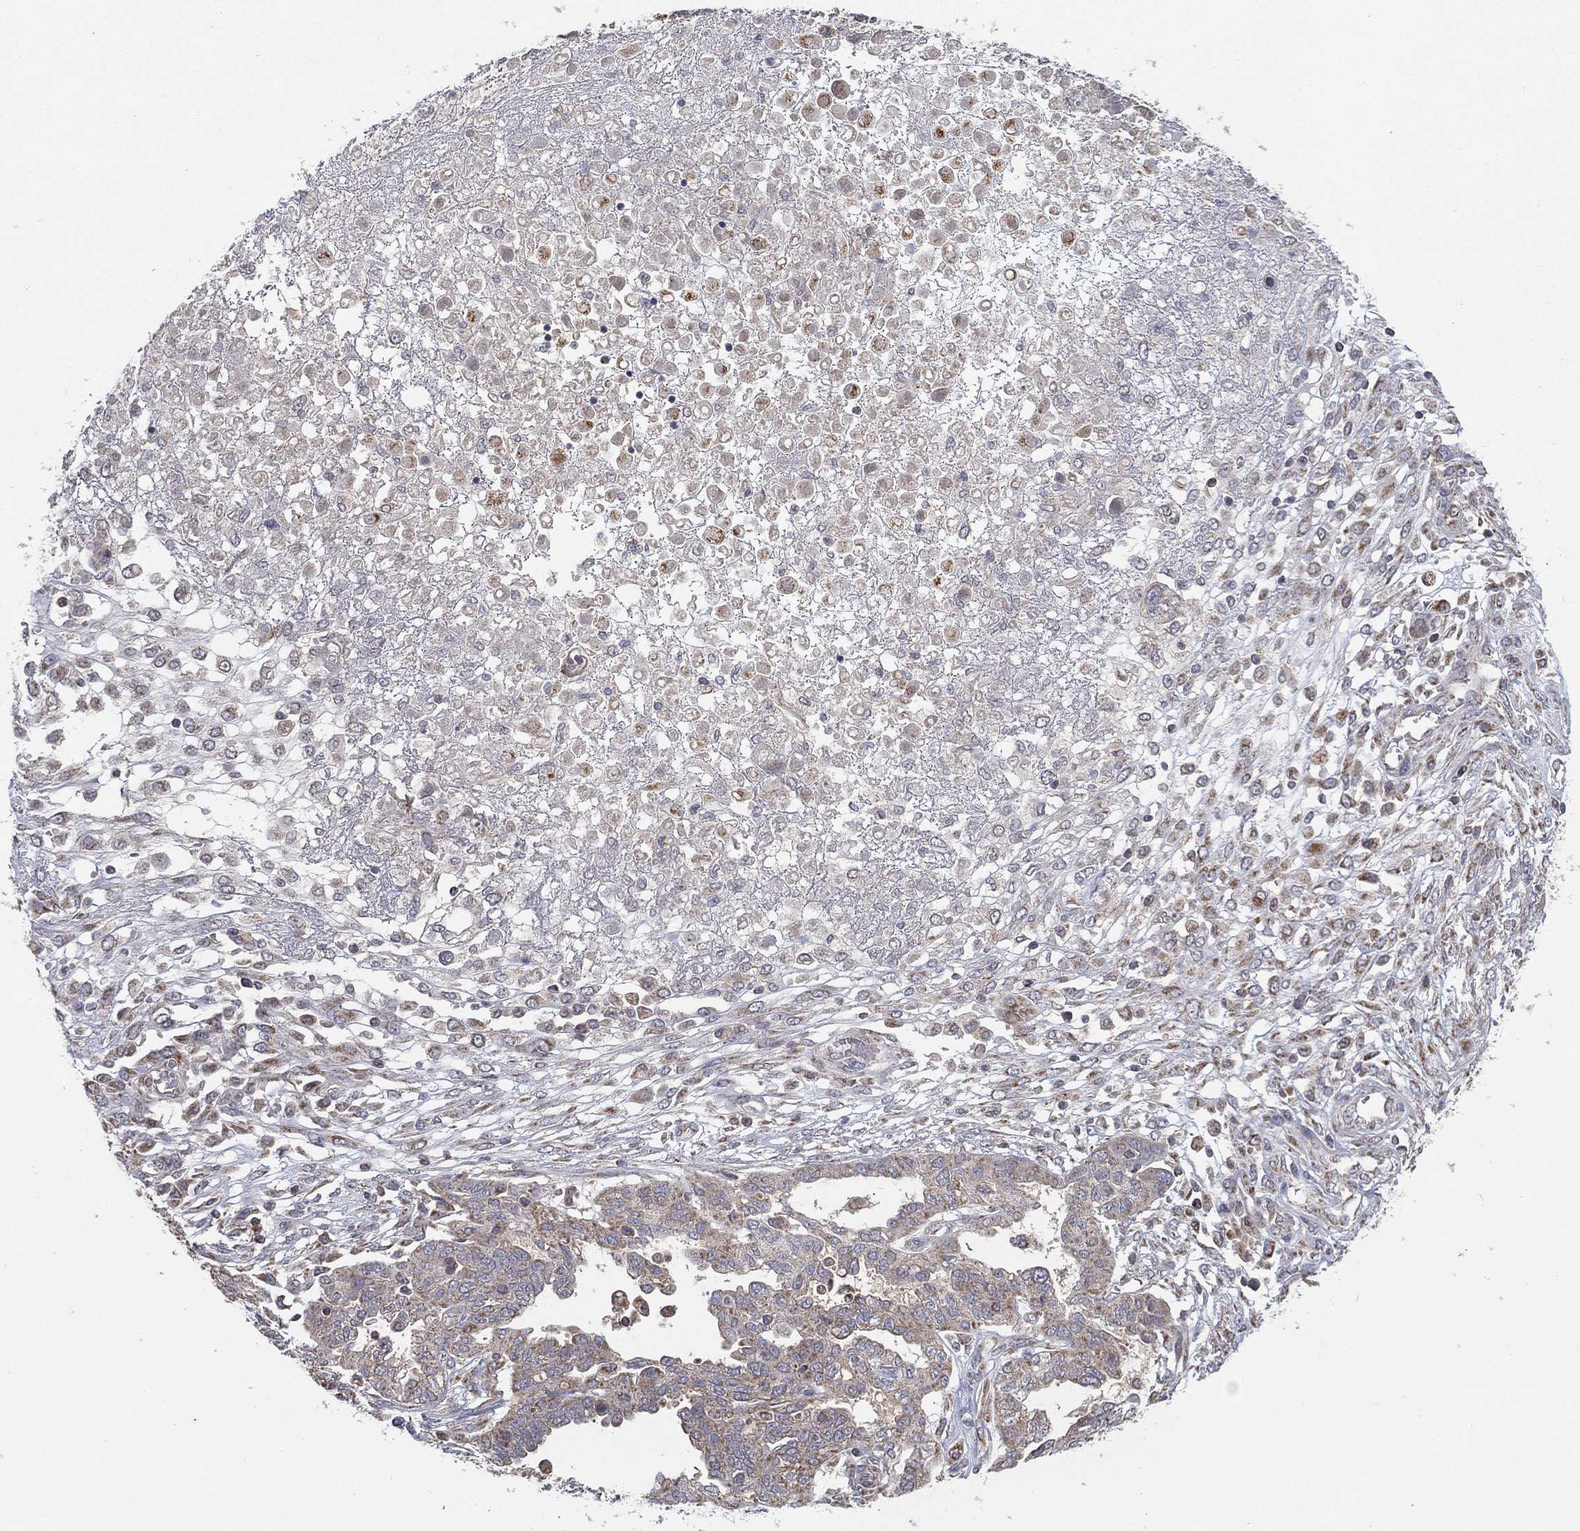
{"staining": {"intensity": "negative", "quantity": "none", "location": "none"}, "tissue": "ovarian cancer", "cell_type": "Tumor cells", "image_type": "cancer", "snomed": [{"axis": "morphology", "description": "Cystadenocarcinoma, serous, NOS"}, {"axis": "topography", "description": "Ovary"}], "caption": "Immunohistochemistry (IHC) micrograph of neoplastic tissue: ovarian serous cystadenocarcinoma stained with DAB (3,3'-diaminobenzidine) shows no significant protein staining in tumor cells. (Immunohistochemistry, brightfield microscopy, high magnification).", "gene": "PSMG4", "patient": {"sex": "female", "age": 67}}